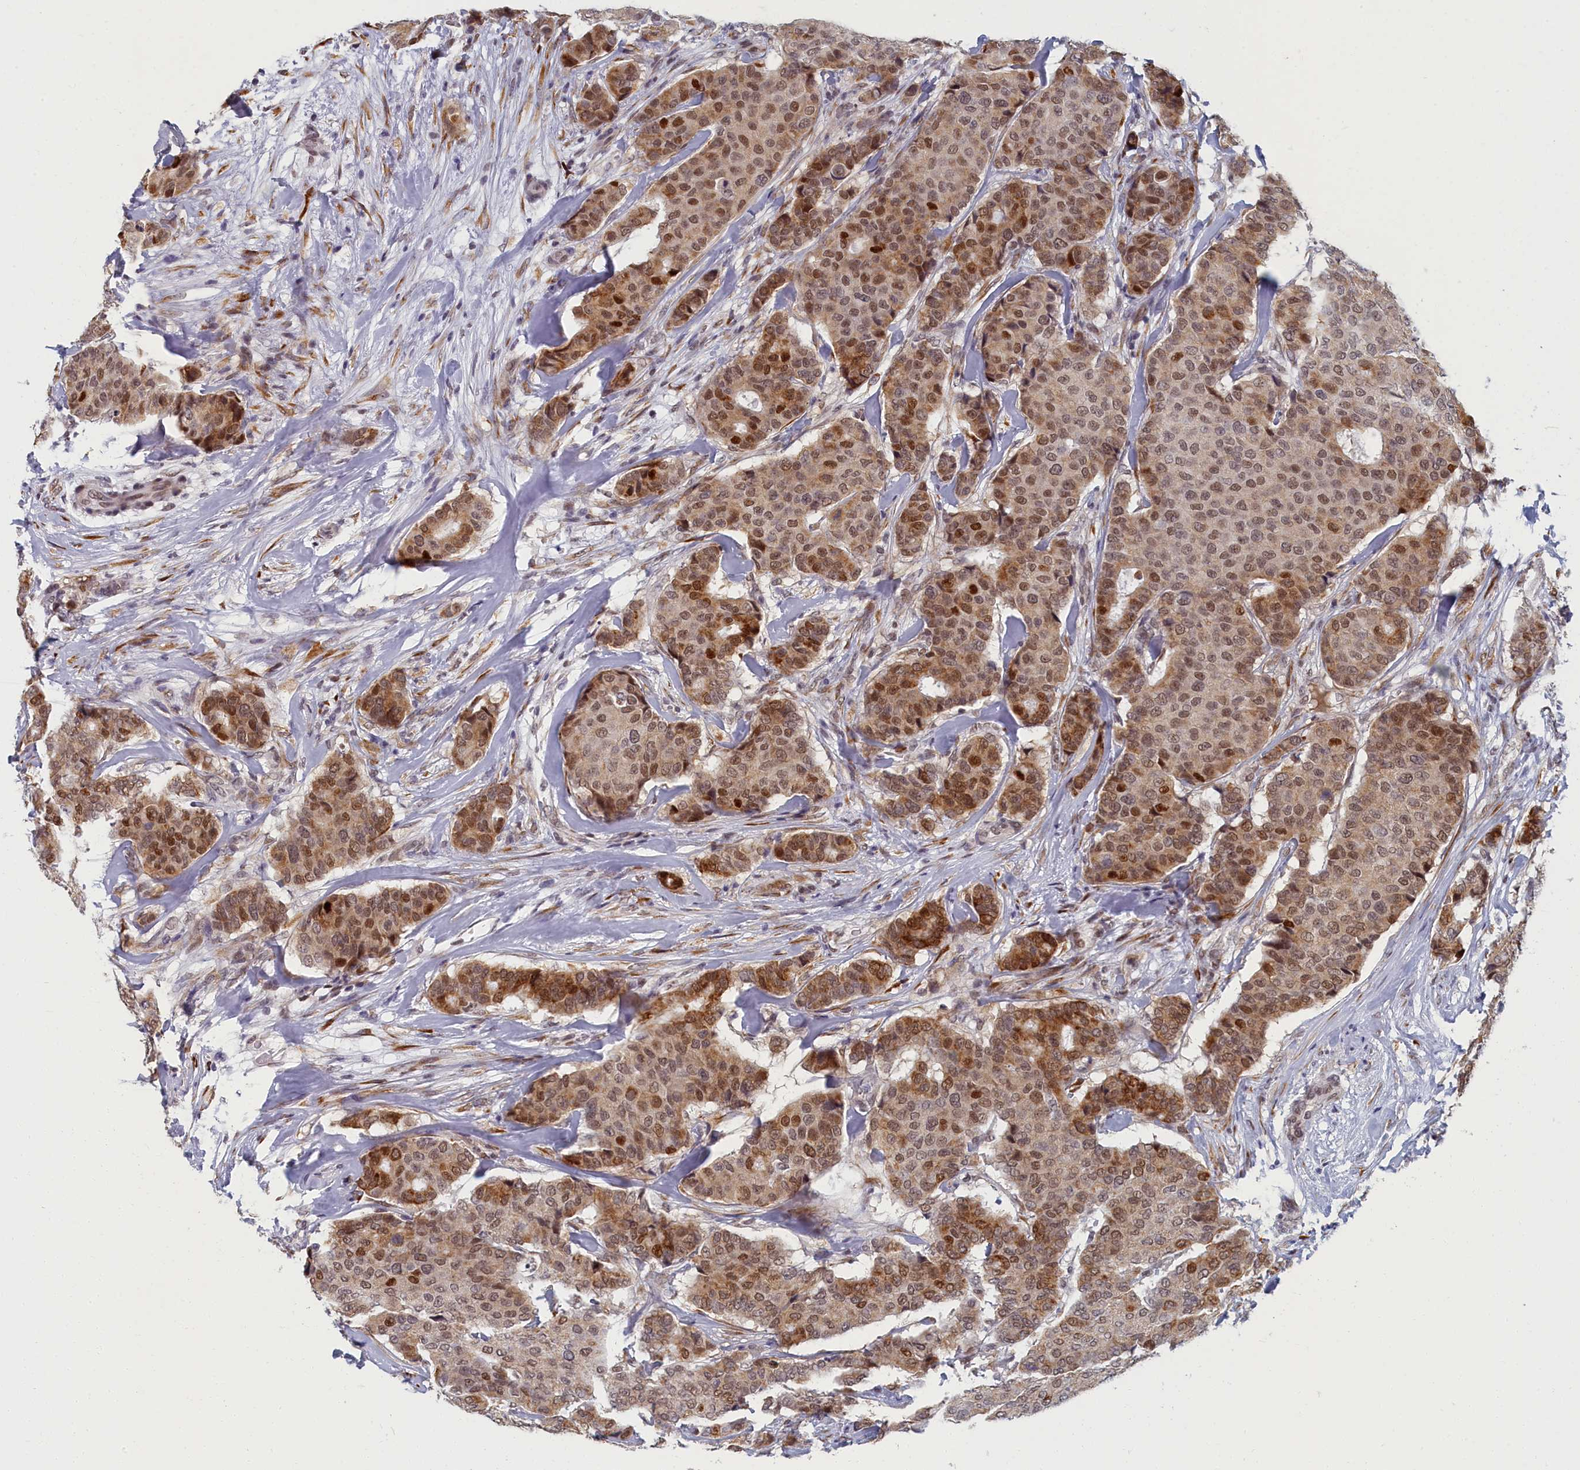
{"staining": {"intensity": "moderate", "quantity": ">75%", "location": "cytoplasmic/membranous,nuclear"}, "tissue": "breast cancer", "cell_type": "Tumor cells", "image_type": "cancer", "snomed": [{"axis": "morphology", "description": "Duct carcinoma"}, {"axis": "topography", "description": "Breast"}], "caption": "Brown immunohistochemical staining in human breast cancer (intraductal carcinoma) displays moderate cytoplasmic/membranous and nuclear expression in about >75% of tumor cells.", "gene": "DNAJC17", "patient": {"sex": "female", "age": 75}}